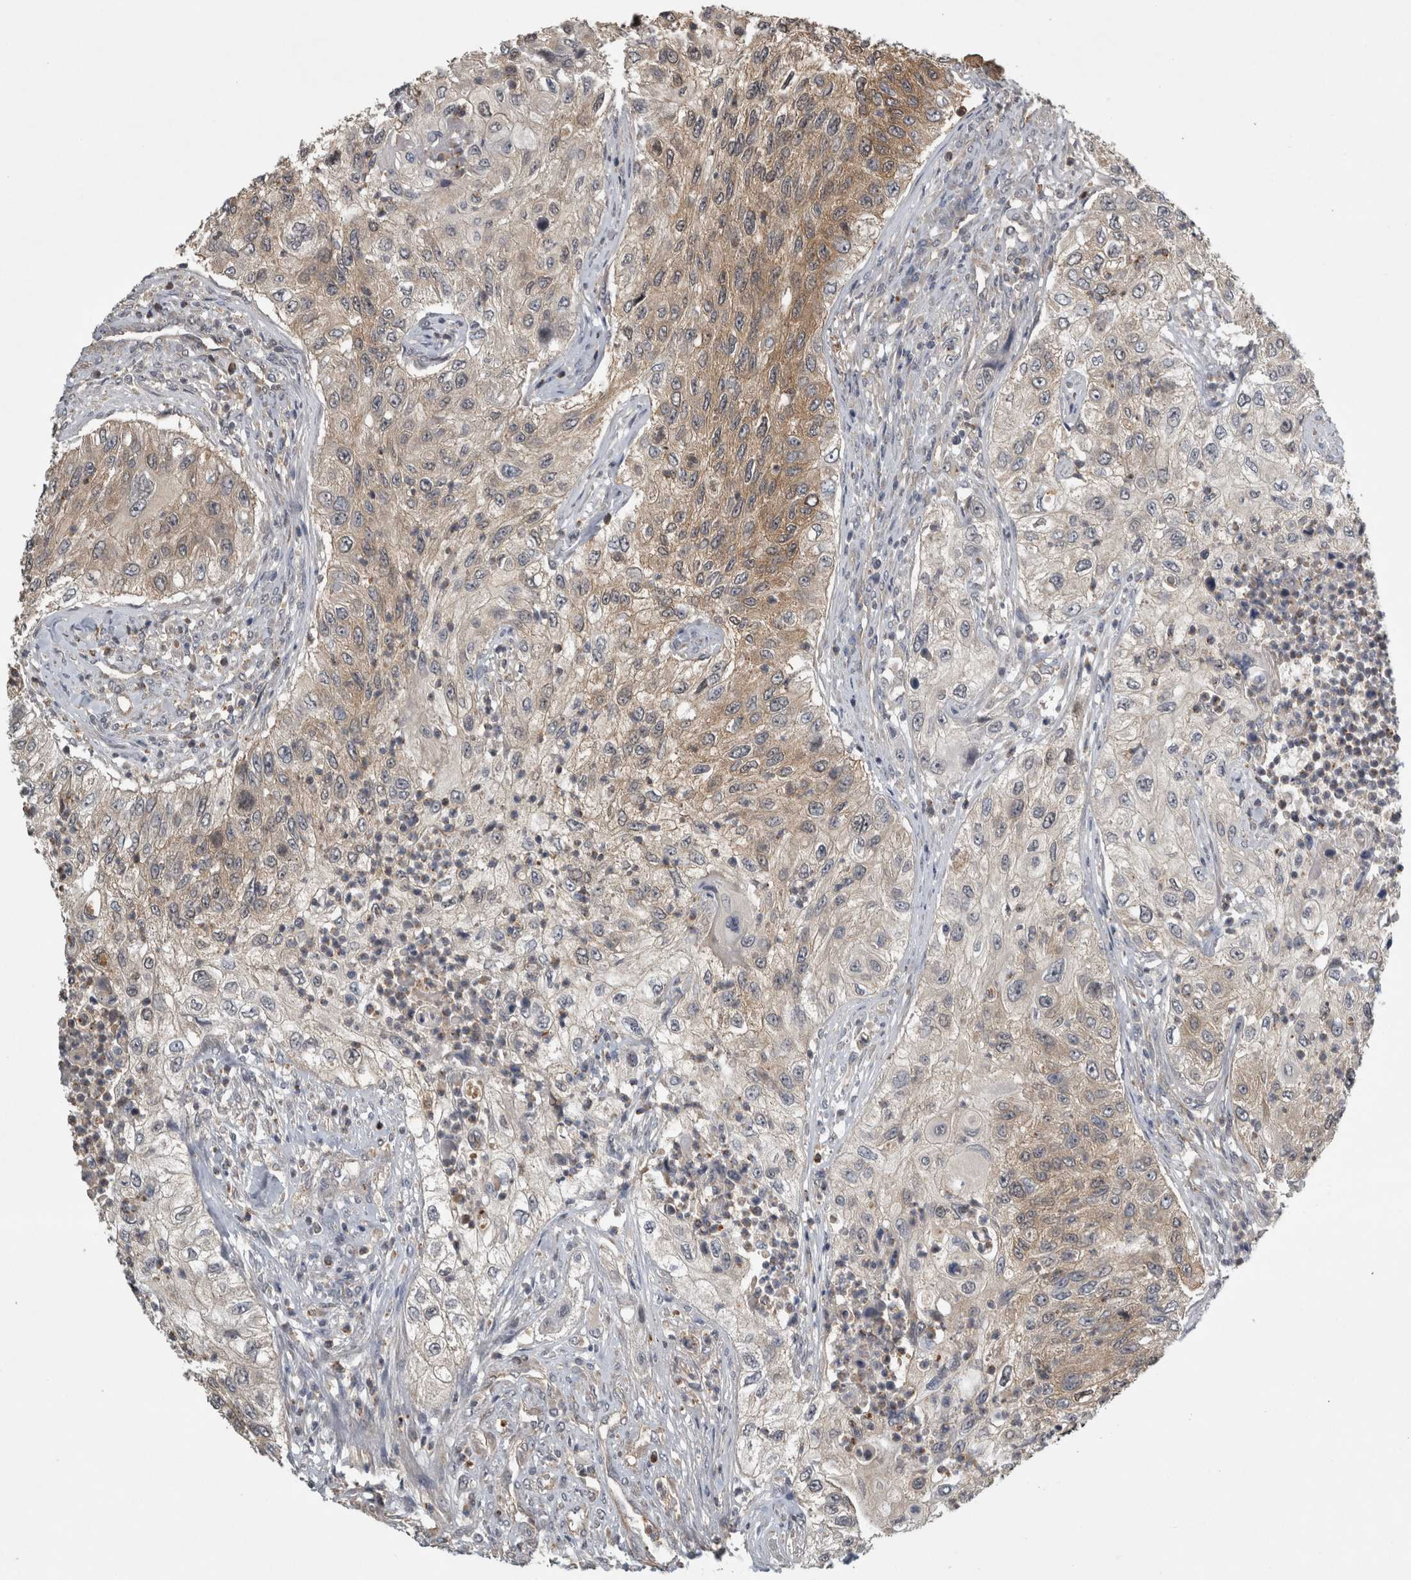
{"staining": {"intensity": "moderate", "quantity": "<25%", "location": "cytoplasmic/membranous"}, "tissue": "urothelial cancer", "cell_type": "Tumor cells", "image_type": "cancer", "snomed": [{"axis": "morphology", "description": "Urothelial carcinoma, High grade"}, {"axis": "topography", "description": "Urinary bladder"}], "caption": "This photomicrograph displays high-grade urothelial carcinoma stained with immunohistochemistry (IHC) to label a protein in brown. The cytoplasmic/membranous of tumor cells show moderate positivity for the protein. Nuclei are counter-stained blue.", "gene": "TRMT61B", "patient": {"sex": "female", "age": 60}}